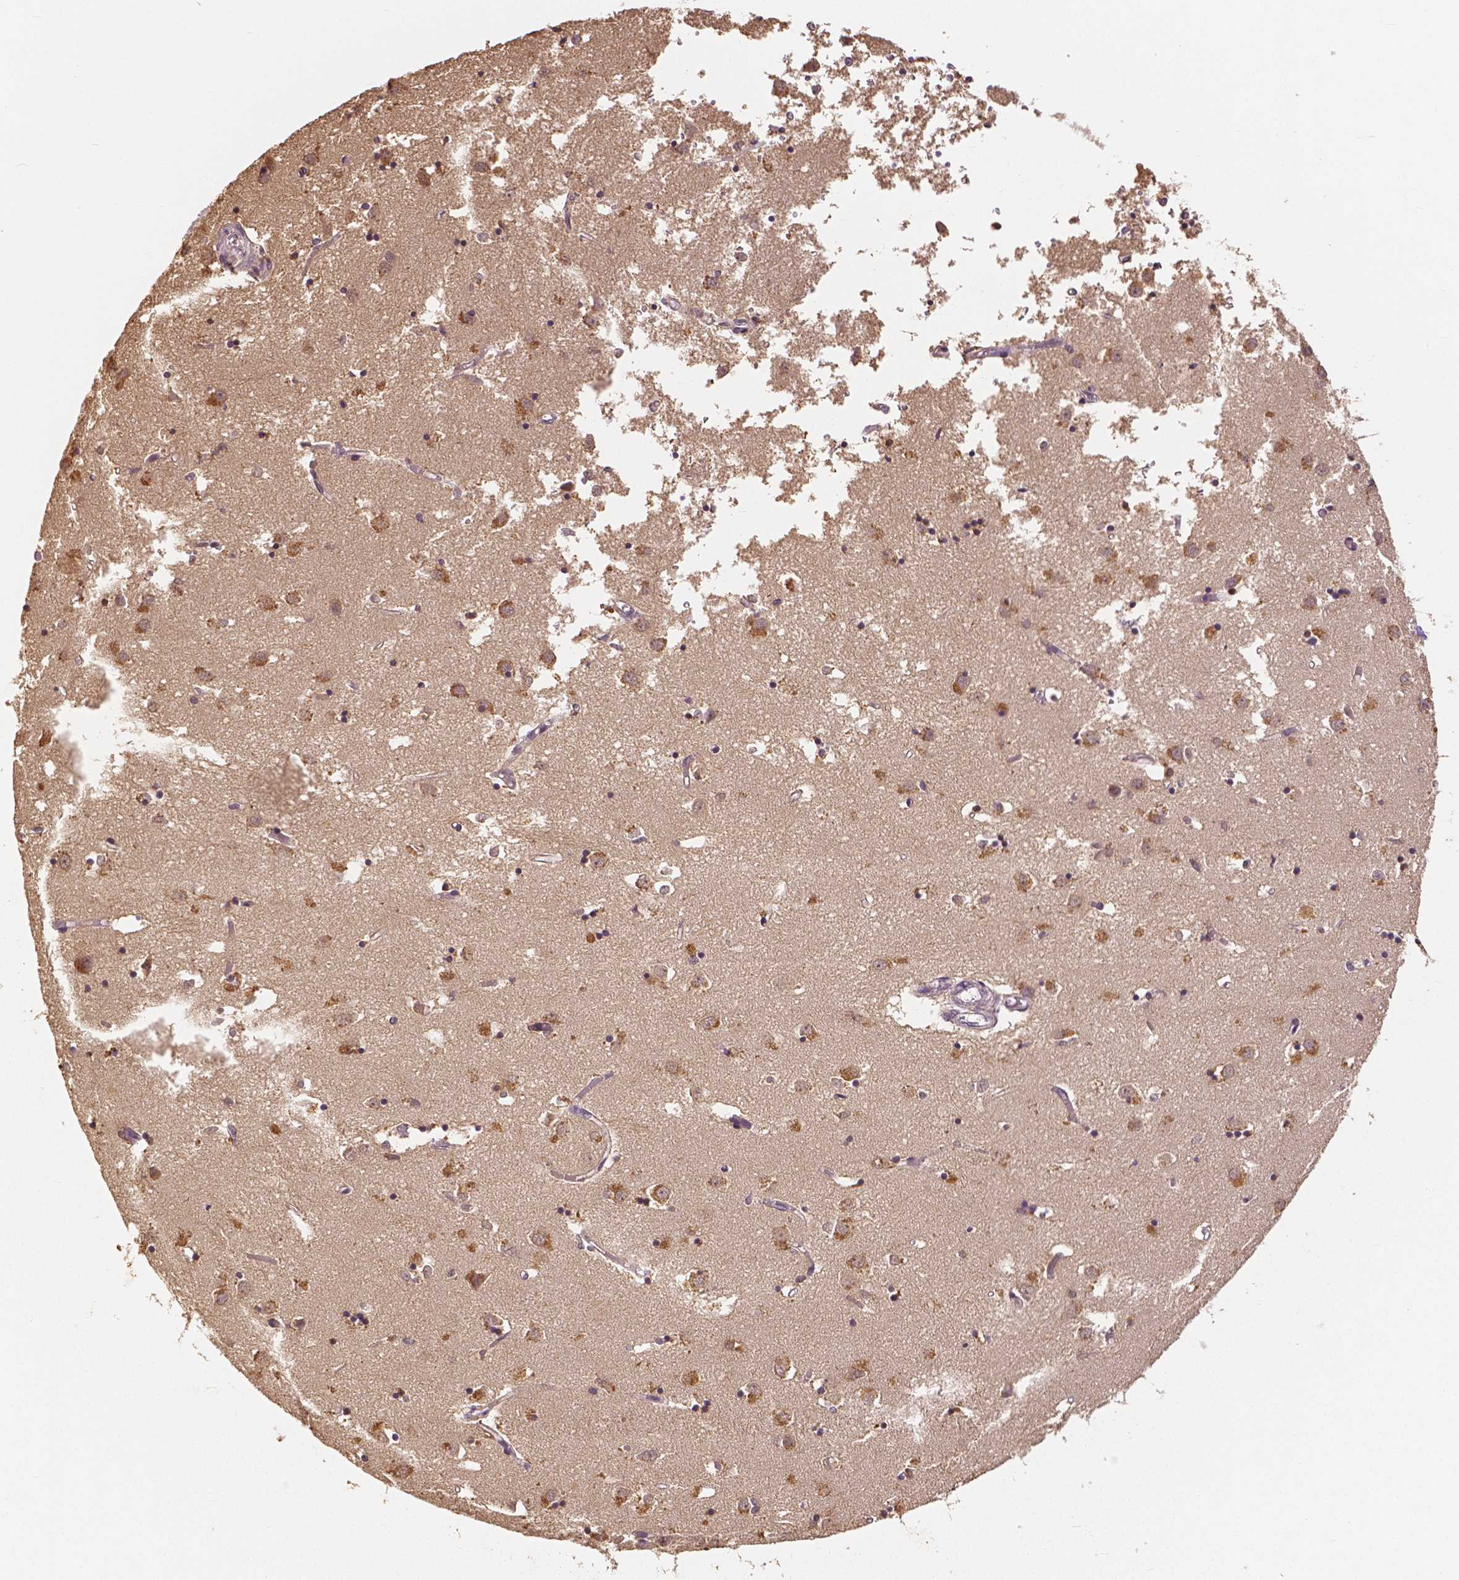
{"staining": {"intensity": "weak", "quantity": "<25%", "location": "nuclear"}, "tissue": "caudate", "cell_type": "Glial cells", "image_type": "normal", "snomed": [{"axis": "morphology", "description": "Normal tissue, NOS"}, {"axis": "topography", "description": "Lateral ventricle wall"}], "caption": "Immunohistochemistry of benign caudate demonstrates no expression in glial cells. (Immunohistochemistry (ihc), brightfield microscopy, high magnification).", "gene": "MAP1LC3B", "patient": {"sex": "male", "age": 70}}